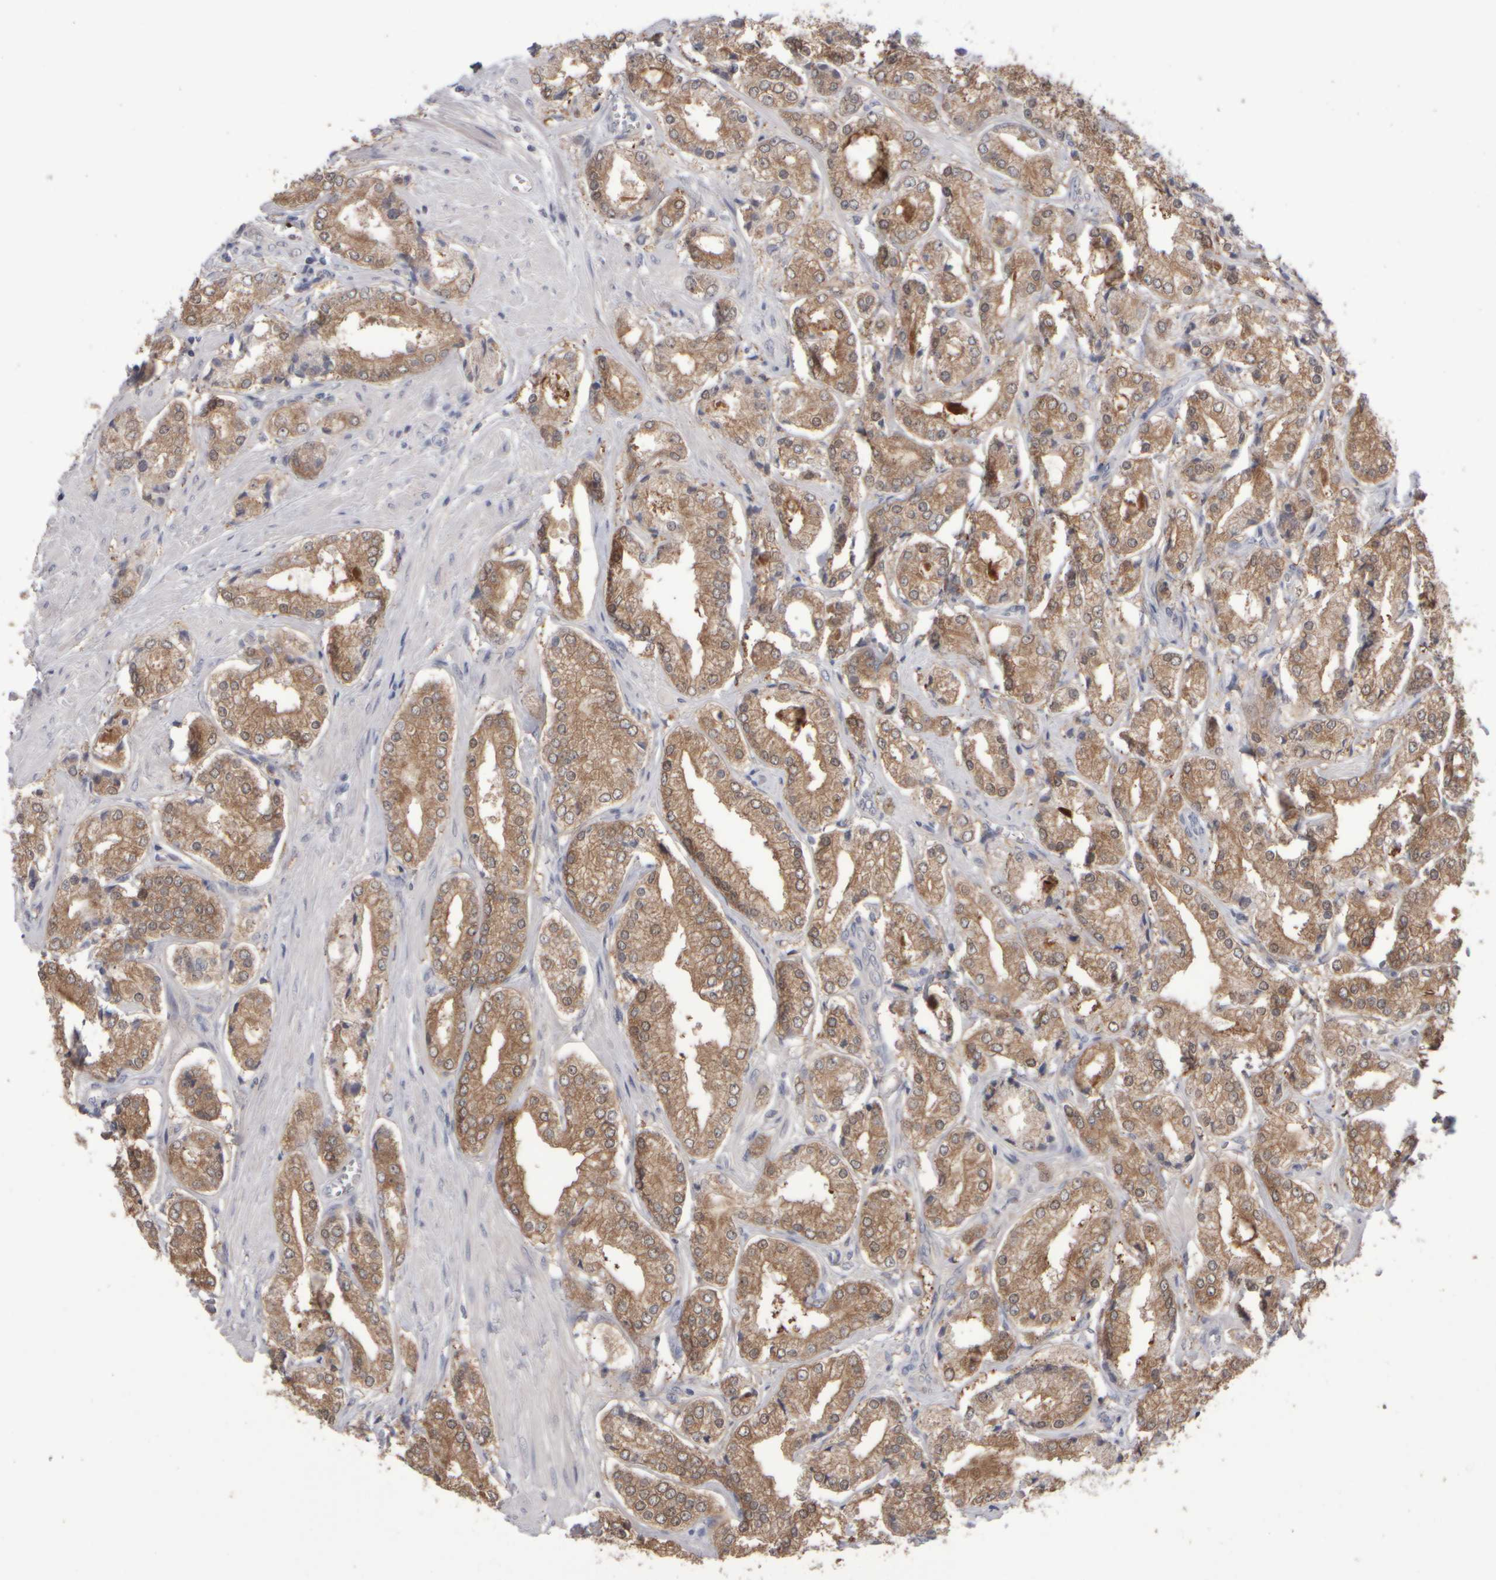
{"staining": {"intensity": "moderate", "quantity": ">75%", "location": "cytoplasmic/membranous"}, "tissue": "prostate cancer", "cell_type": "Tumor cells", "image_type": "cancer", "snomed": [{"axis": "morphology", "description": "Adenocarcinoma, Low grade"}, {"axis": "topography", "description": "Prostate"}], "caption": "A high-resolution histopathology image shows immunohistochemistry (IHC) staining of prostate cancer (adenocarcinoma (low-grade)), which exhibits moderate cytoplasmic/membranous positivity in about >75% of tumor cells.", "gene": "EPHX2", "patient": {"sex": "male", "age": 62}}